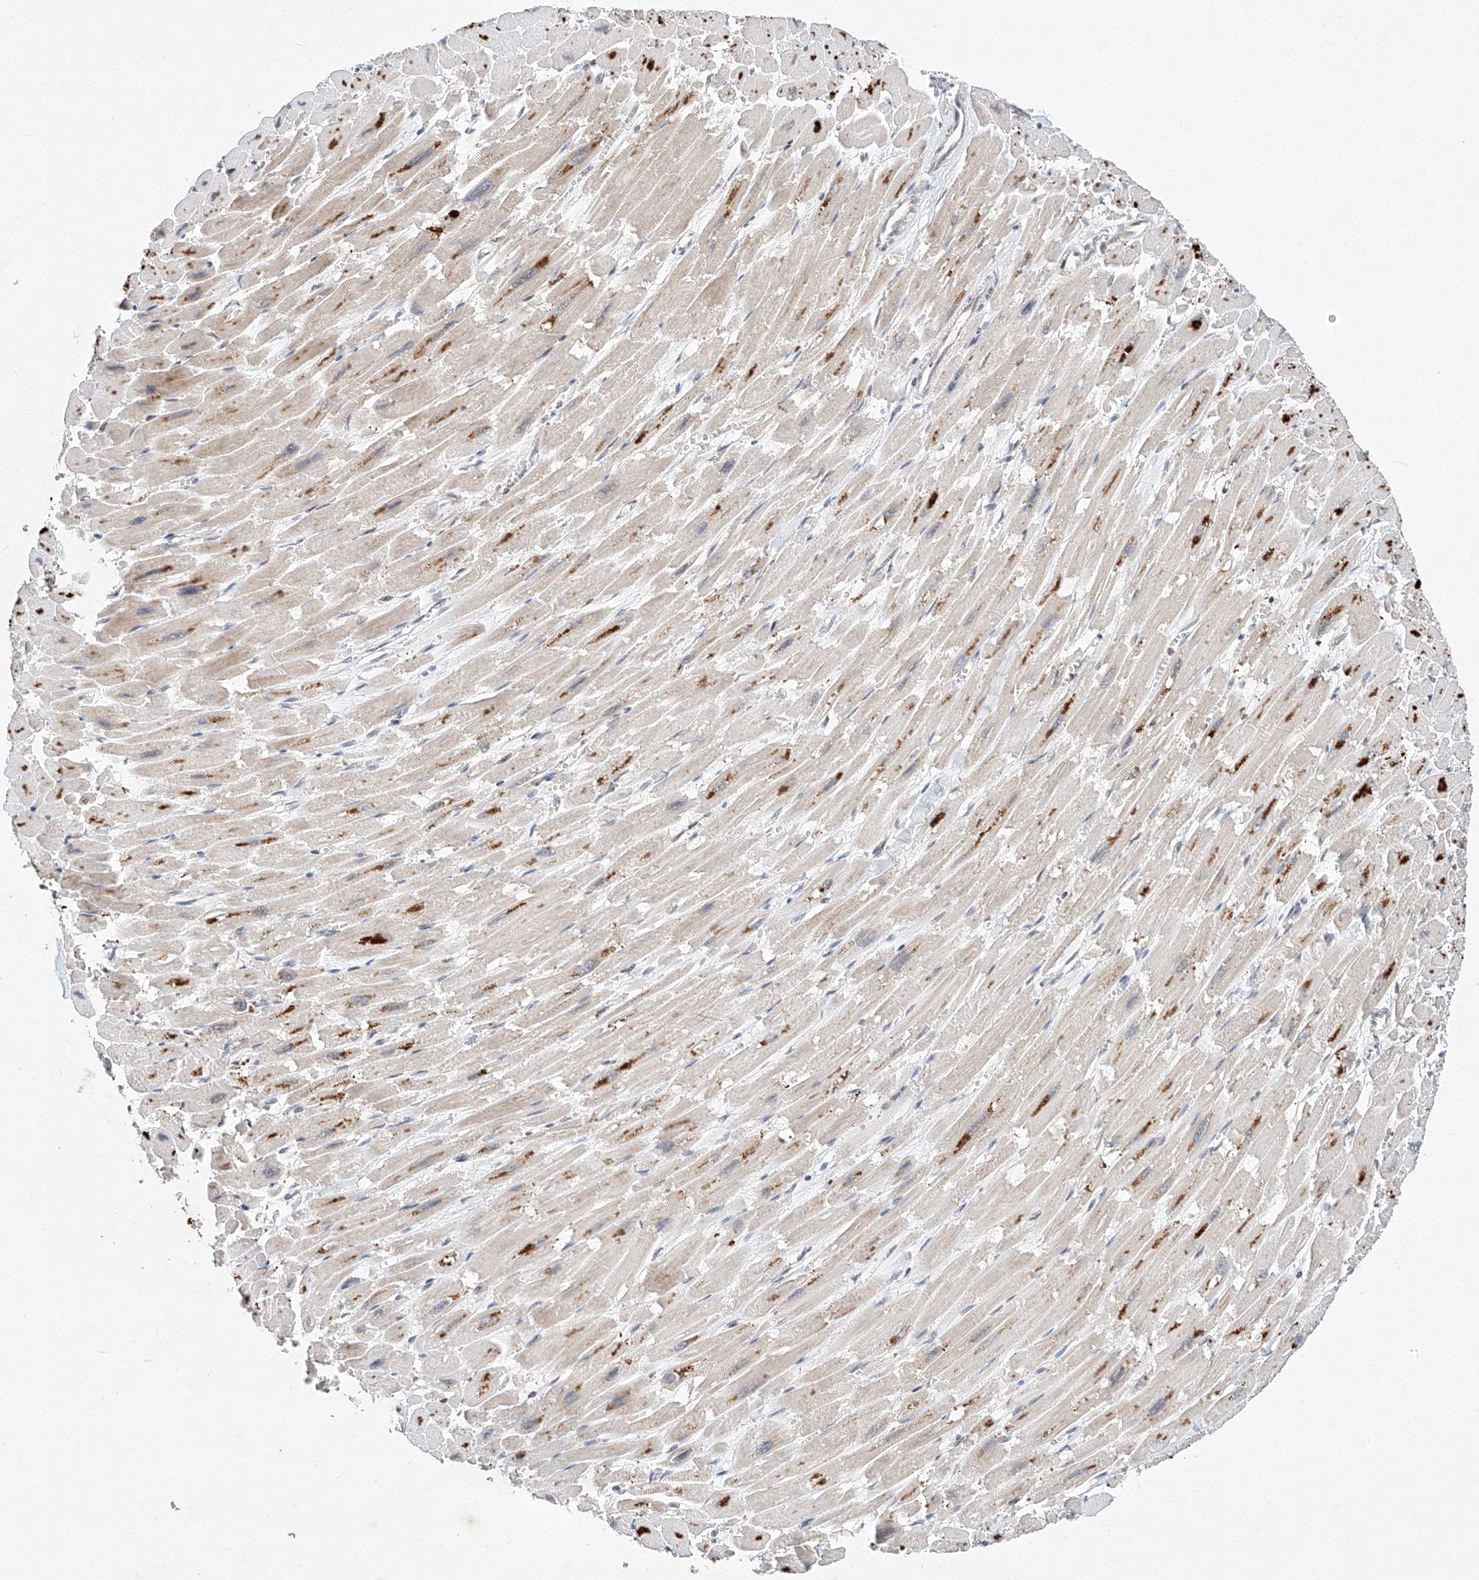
{"staining": {"intensity": "moderate", "quantity": ">75%", "location": "cytoplasmic/membranous"}, "tissue": "heart muscle", "cell_type": "Cardiomyocytes", "image_type": "normal", "snomed": [{"axis": "morphology", "description": "Normal tissue, NOS"}, {"axis": "topography", "description": "Heart"}], "caption": "Immunohistochemical staining of normal human heart muscle exhibits moderate cytoplasmic/membranous protein positivity in approximately >75% of cardiomyocytes. (DAB (3,3'-diaminobenzidine) IHC, brown staining for protein, blue staining for nuclei).", "gene": "FASTK", "patient": {"sex": "male", "age": 54}}